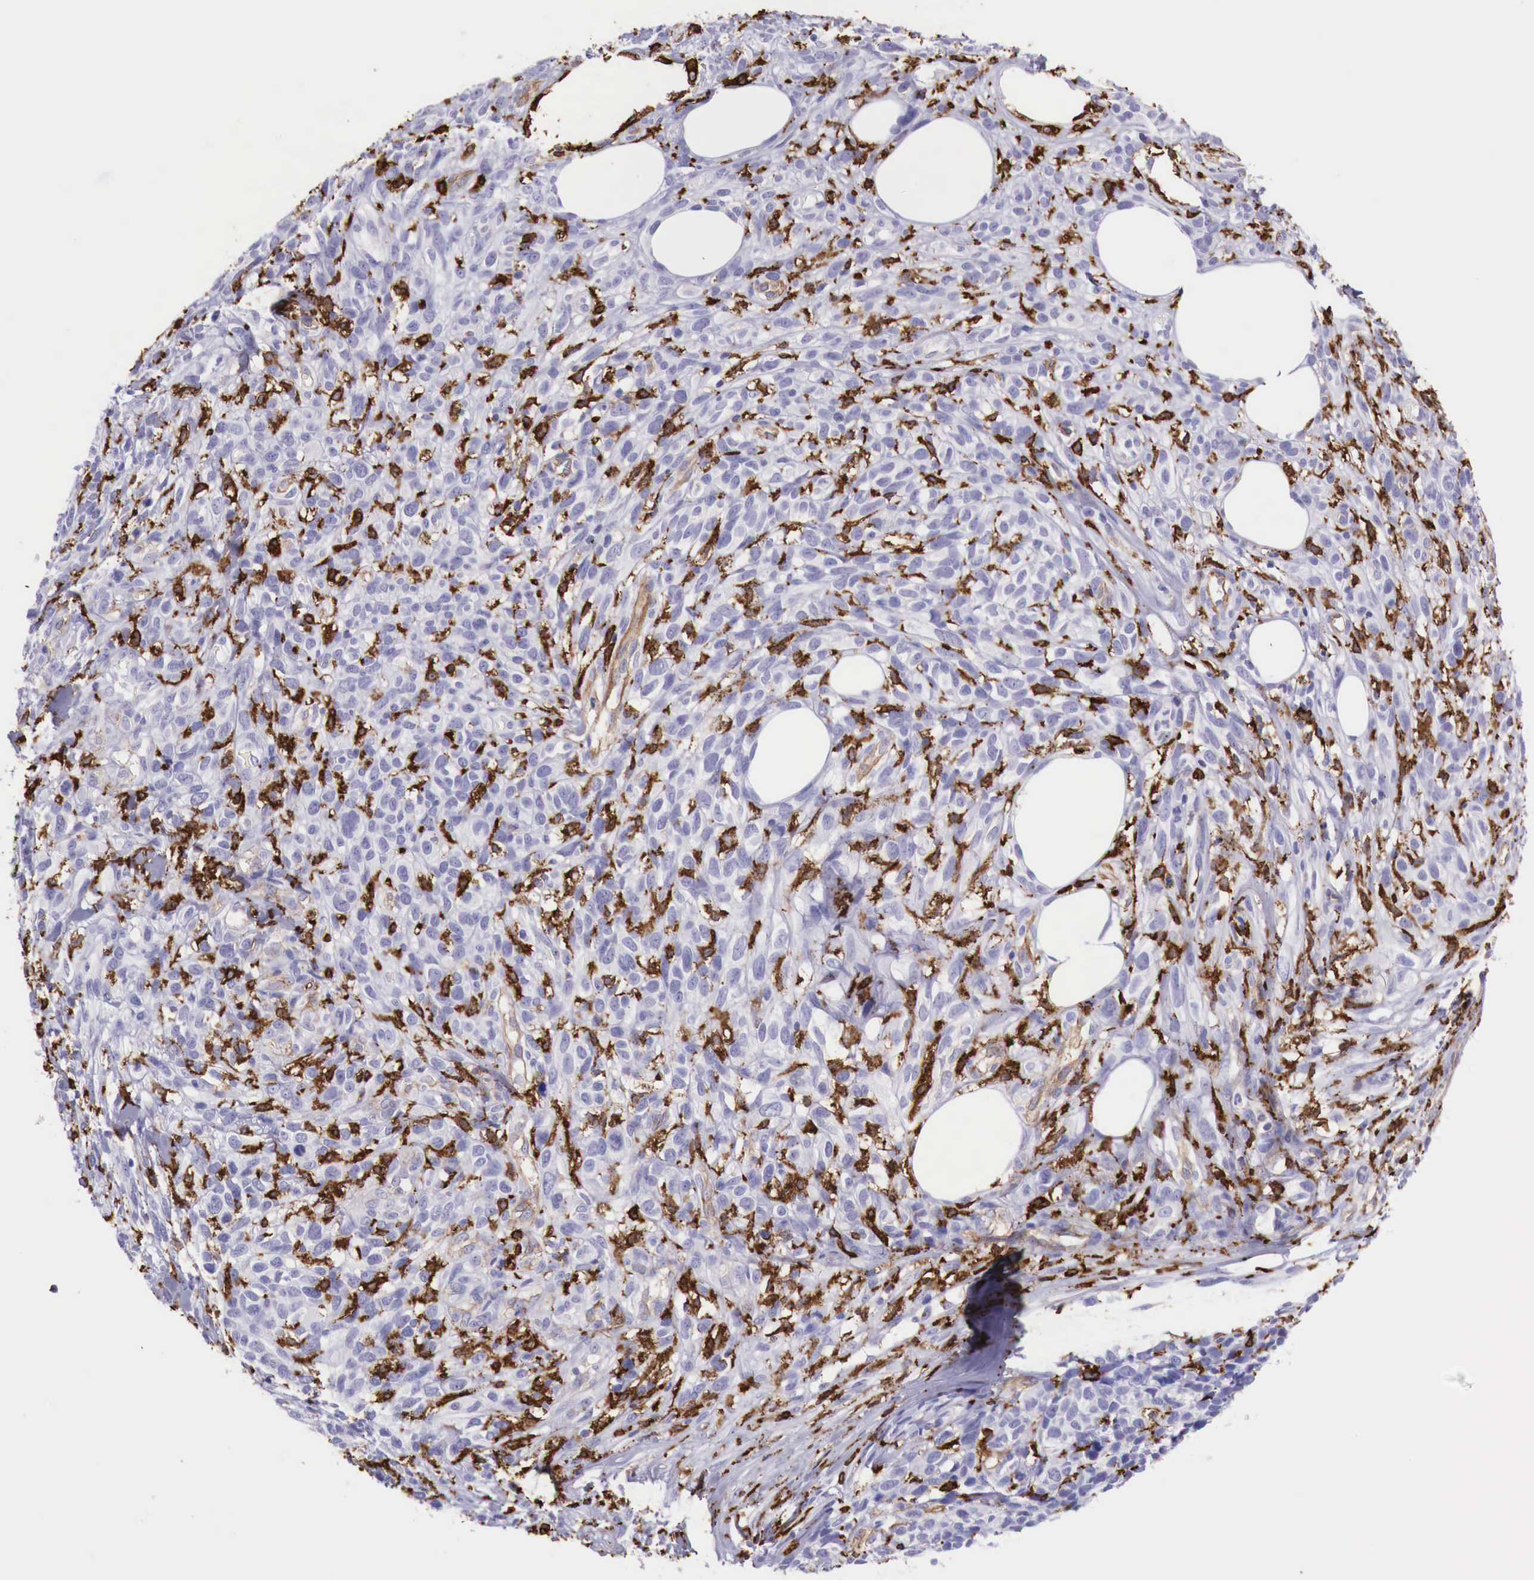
{"staining": {"intensity": "negative", "quantity": "none", "location": "none"}, "tissue": "melanoma", "cell_type": "Tumor cells", "image_type": "cancer", "snomed": [{"axis": "morphology", "description": "Malignant melanoma, NOS"}, {"axis": "topography", "description": "Skin"}], "caption": "Immunohistochemical staining of melanoma displays no significant positivity in tumor cells.", "gene": "MSR1", "patient": {"sex": "female", "age": 85}}